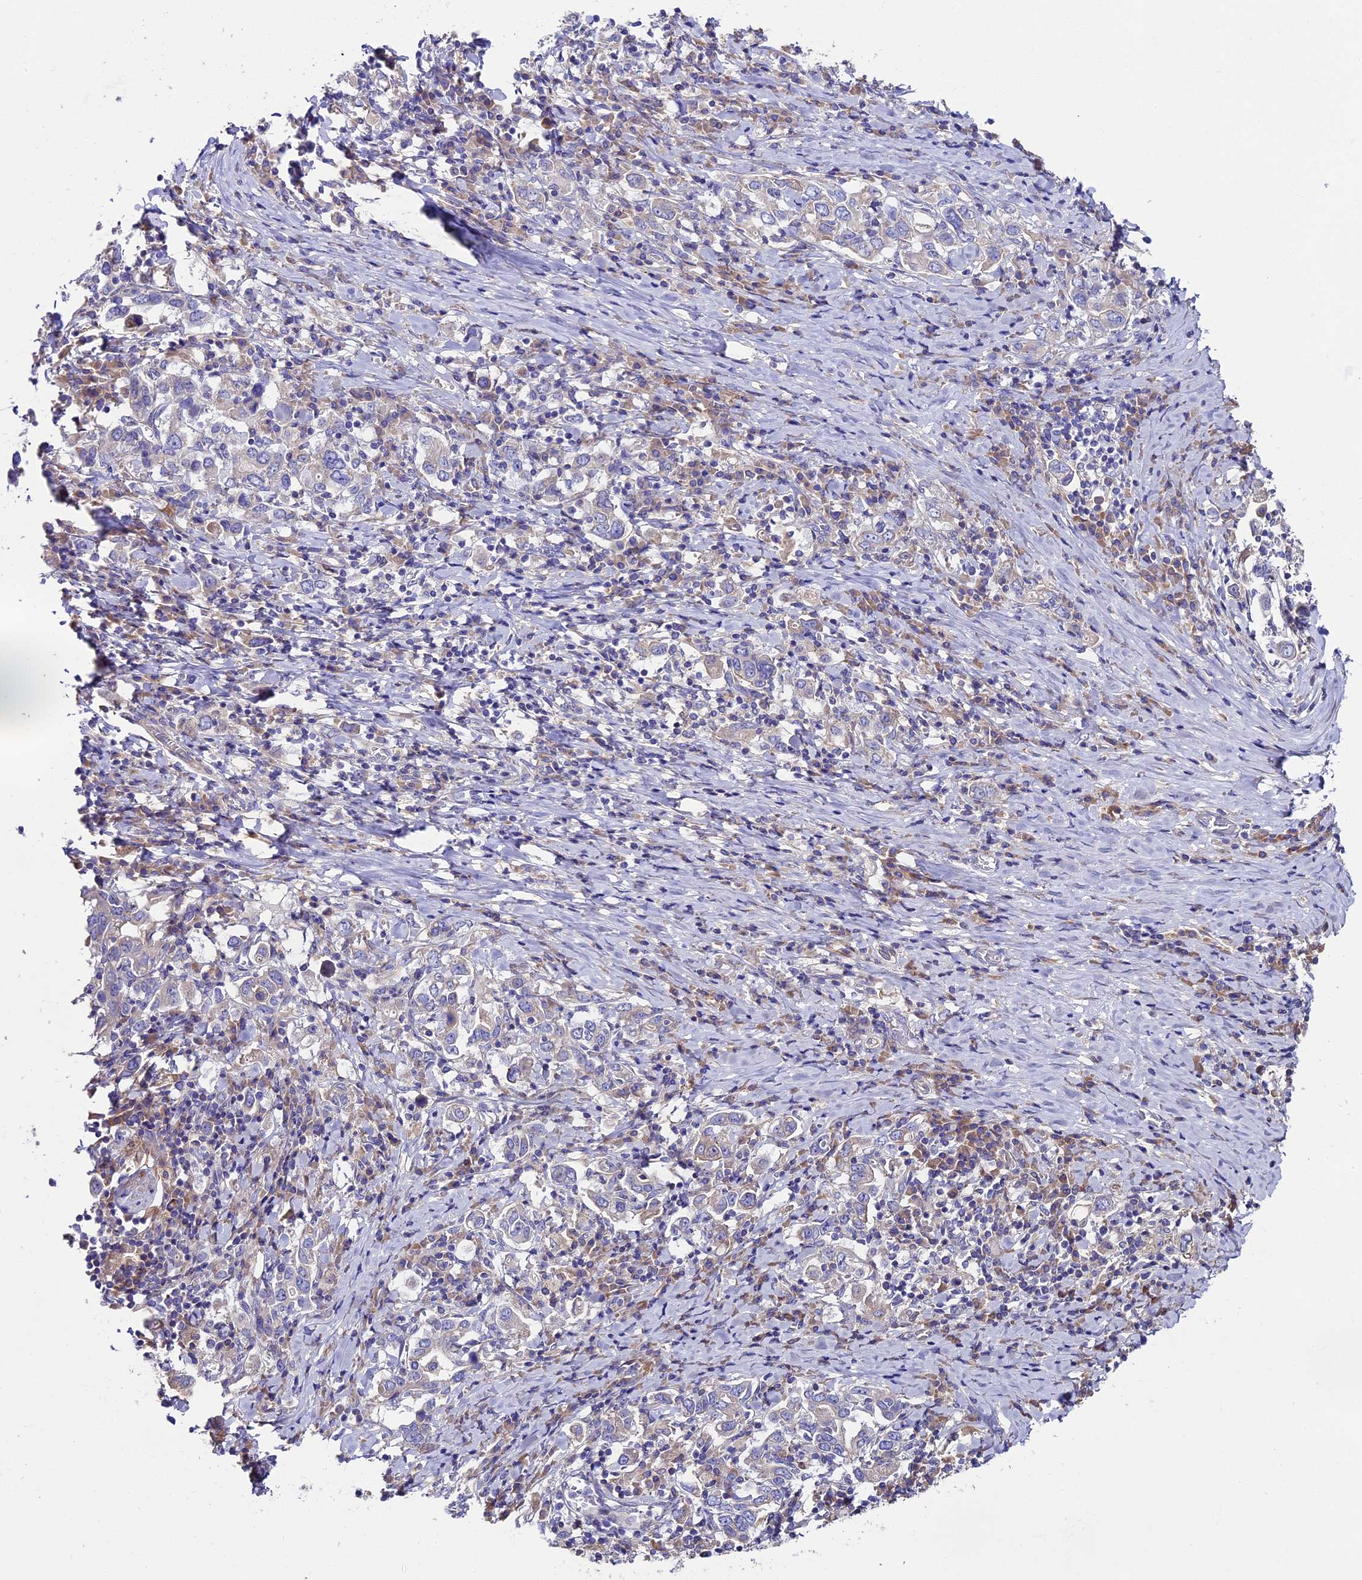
{"staining": {"intensity": "negative", "quantity": "none", "location": "none"}, "tissue": "stomach cancer", "cell_type": "Tumor cells", "image_type": "cancer", "snomed": [{"axis": "morphology", "description": "Adenocarcinoma, NOS"}, {"axis": "topography", "description": "Stomach, upper"}, {"axis": "topography", "description": "Stomach"}], "caption": "Immunohistochemistry of human stomach adenocarcinoma shows no staining in tumor cells.", "gene": "PIGU", "patient": {"sex": "male", "age": 62}}